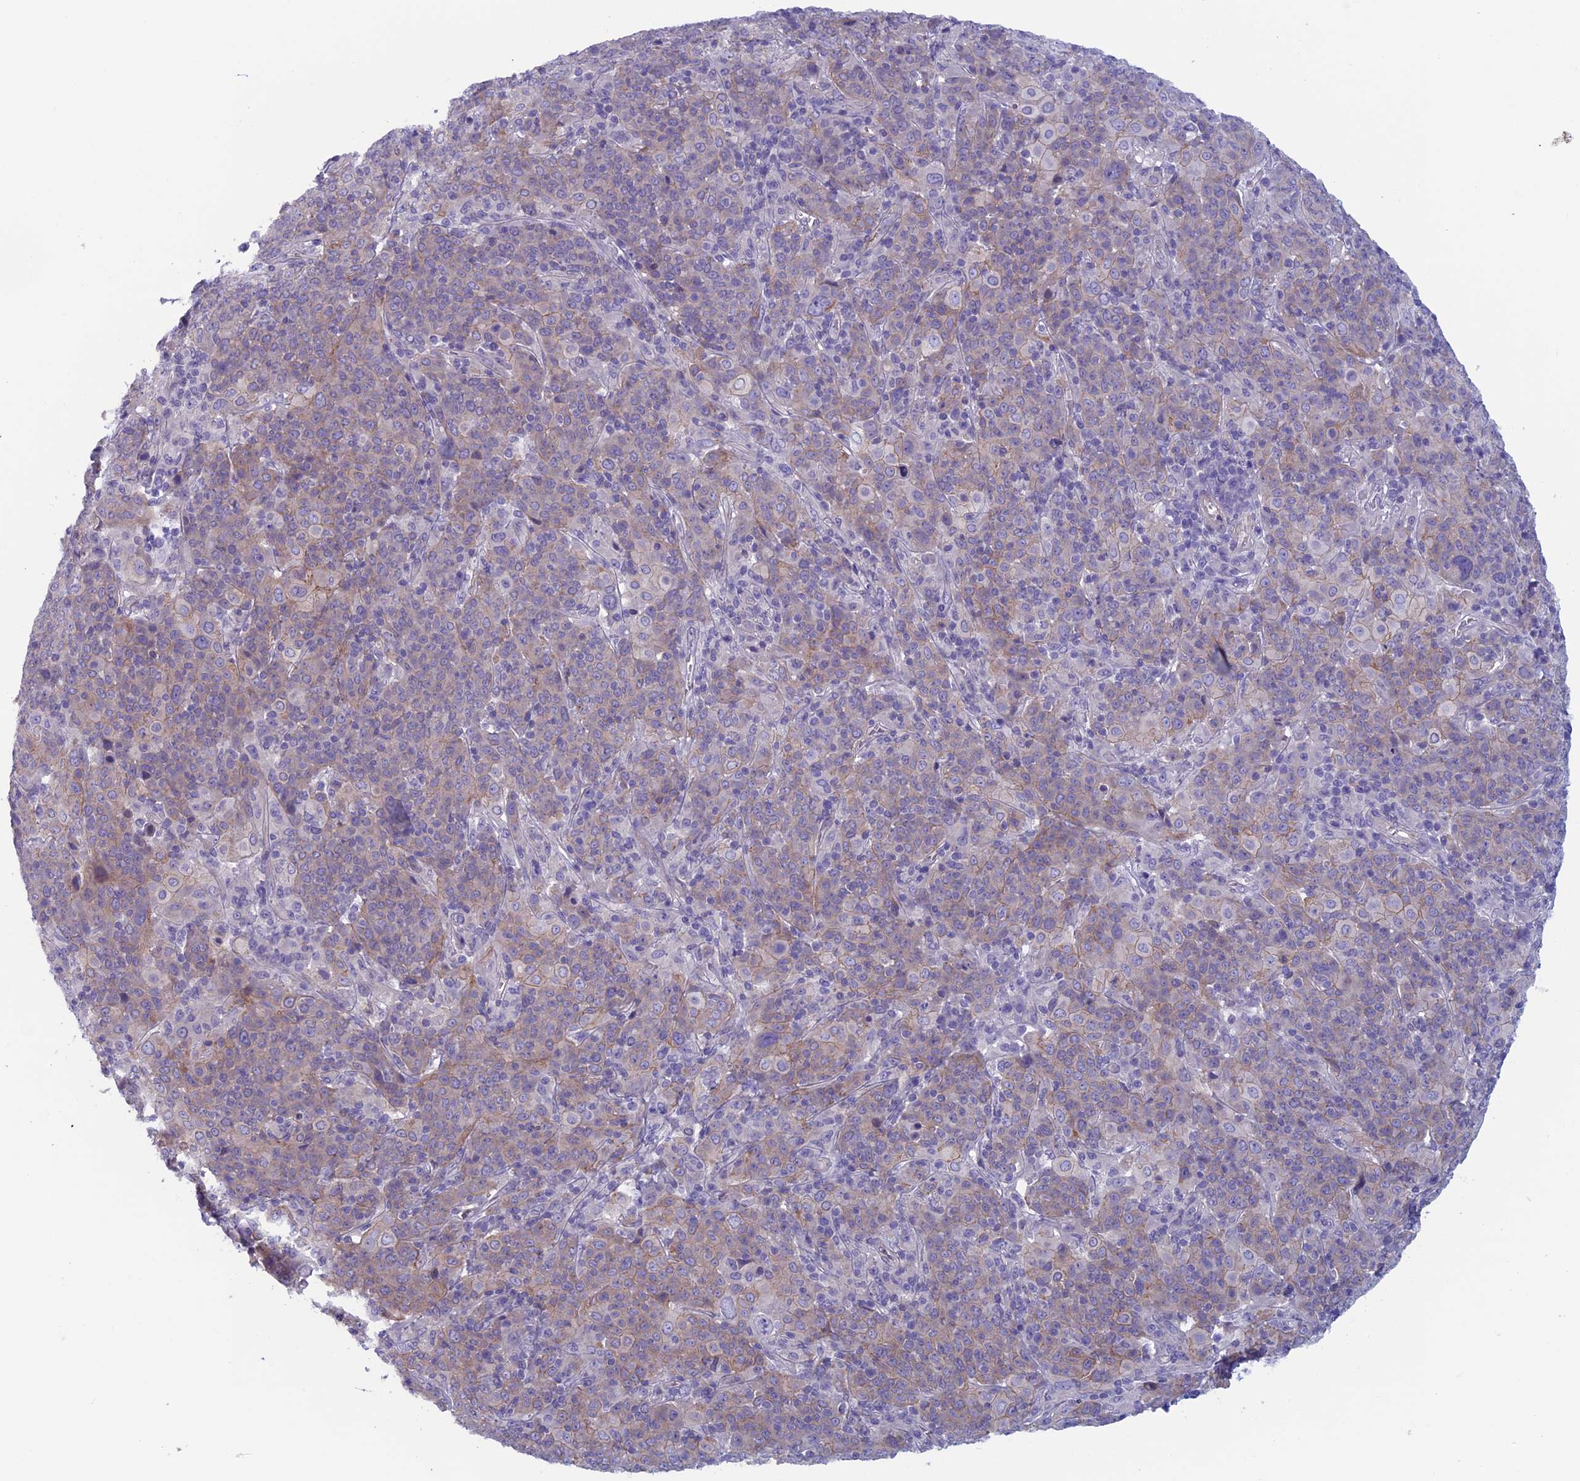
{"staining": {"intensity": "negative", "quantity": "none", "location": "none"}, "tissue": "cervical cancer", "cell_type": "Tumor cells", "image_type": "cancer", "snomed": [{"axis": "morphology", "description": "Squamous cell carcinoma, NOS"}, {"axis": "topography", "description": "Cervix"}], "caption": "Micrograph shows no protein expression in tumor cells of cervical squamous cell carcinoma tissue. (DAB immunohistochemistry, high magnification).", "gene": "CNOT6L", "patient": {"sex": "female", "age": 67}}